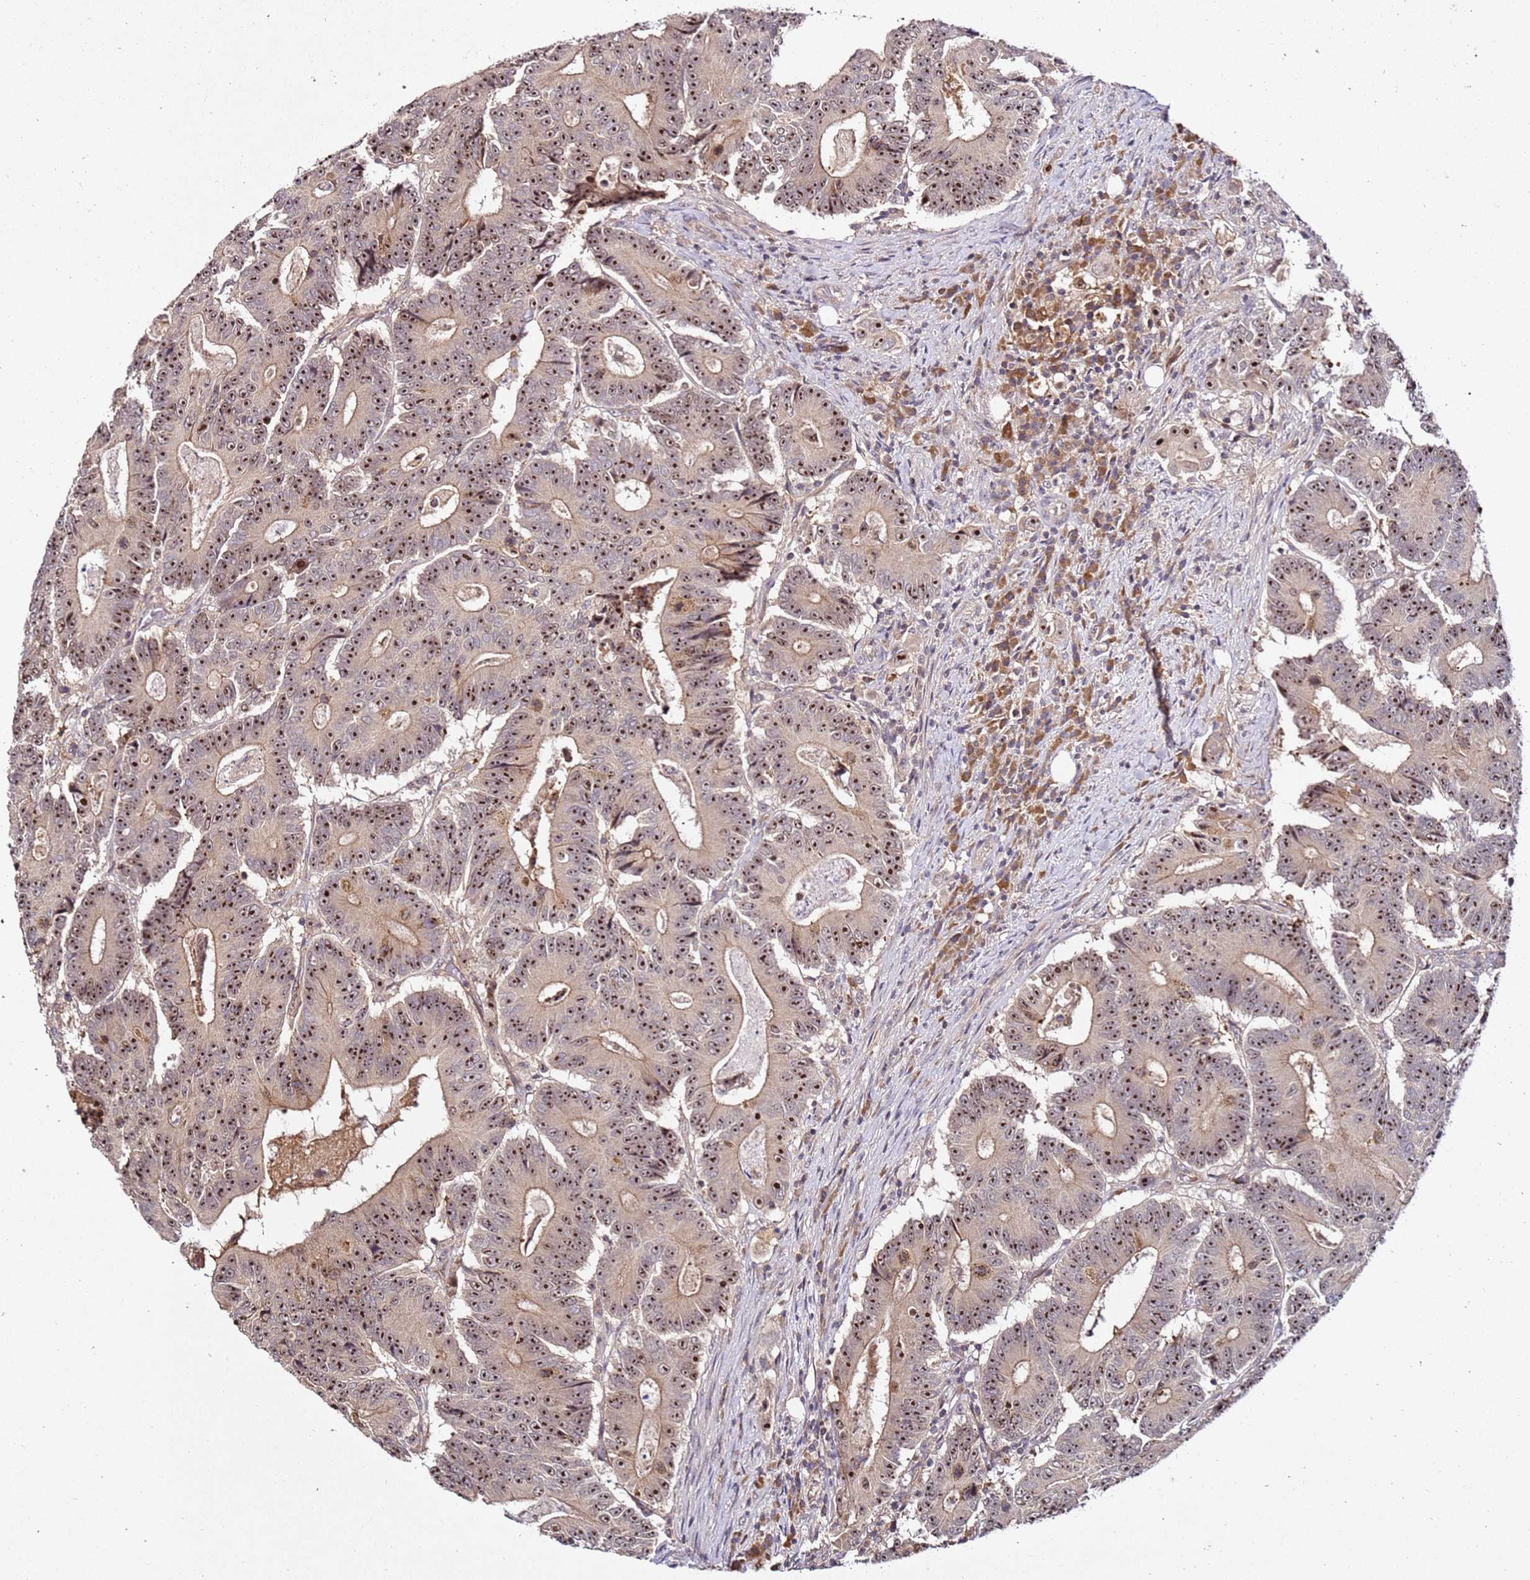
{"staining": {"intensity": "strong", "quantity": ">75%", "location": "cytoplasmic/membranous,nuclear"}, "tissue": "colorectal cancer", "cell_type": "Tumor cells", "image_type": "cancer", "snomed": [{"axis": "morphology", "description": "Adenocarcinoma, NOS"}, {"axis": "topography", "description": "Colon"}], "caption": "Immunohistochemical staining of human colorectal adenocarcinoma displays strong cytoplasmic/membranous and nuclear protein expression in approximately >75% of tumor cells. (IHC, brightfield microscopy, high magnification).", "gene": "DDX27", "patient": {"sex": "male", "age": 83}}